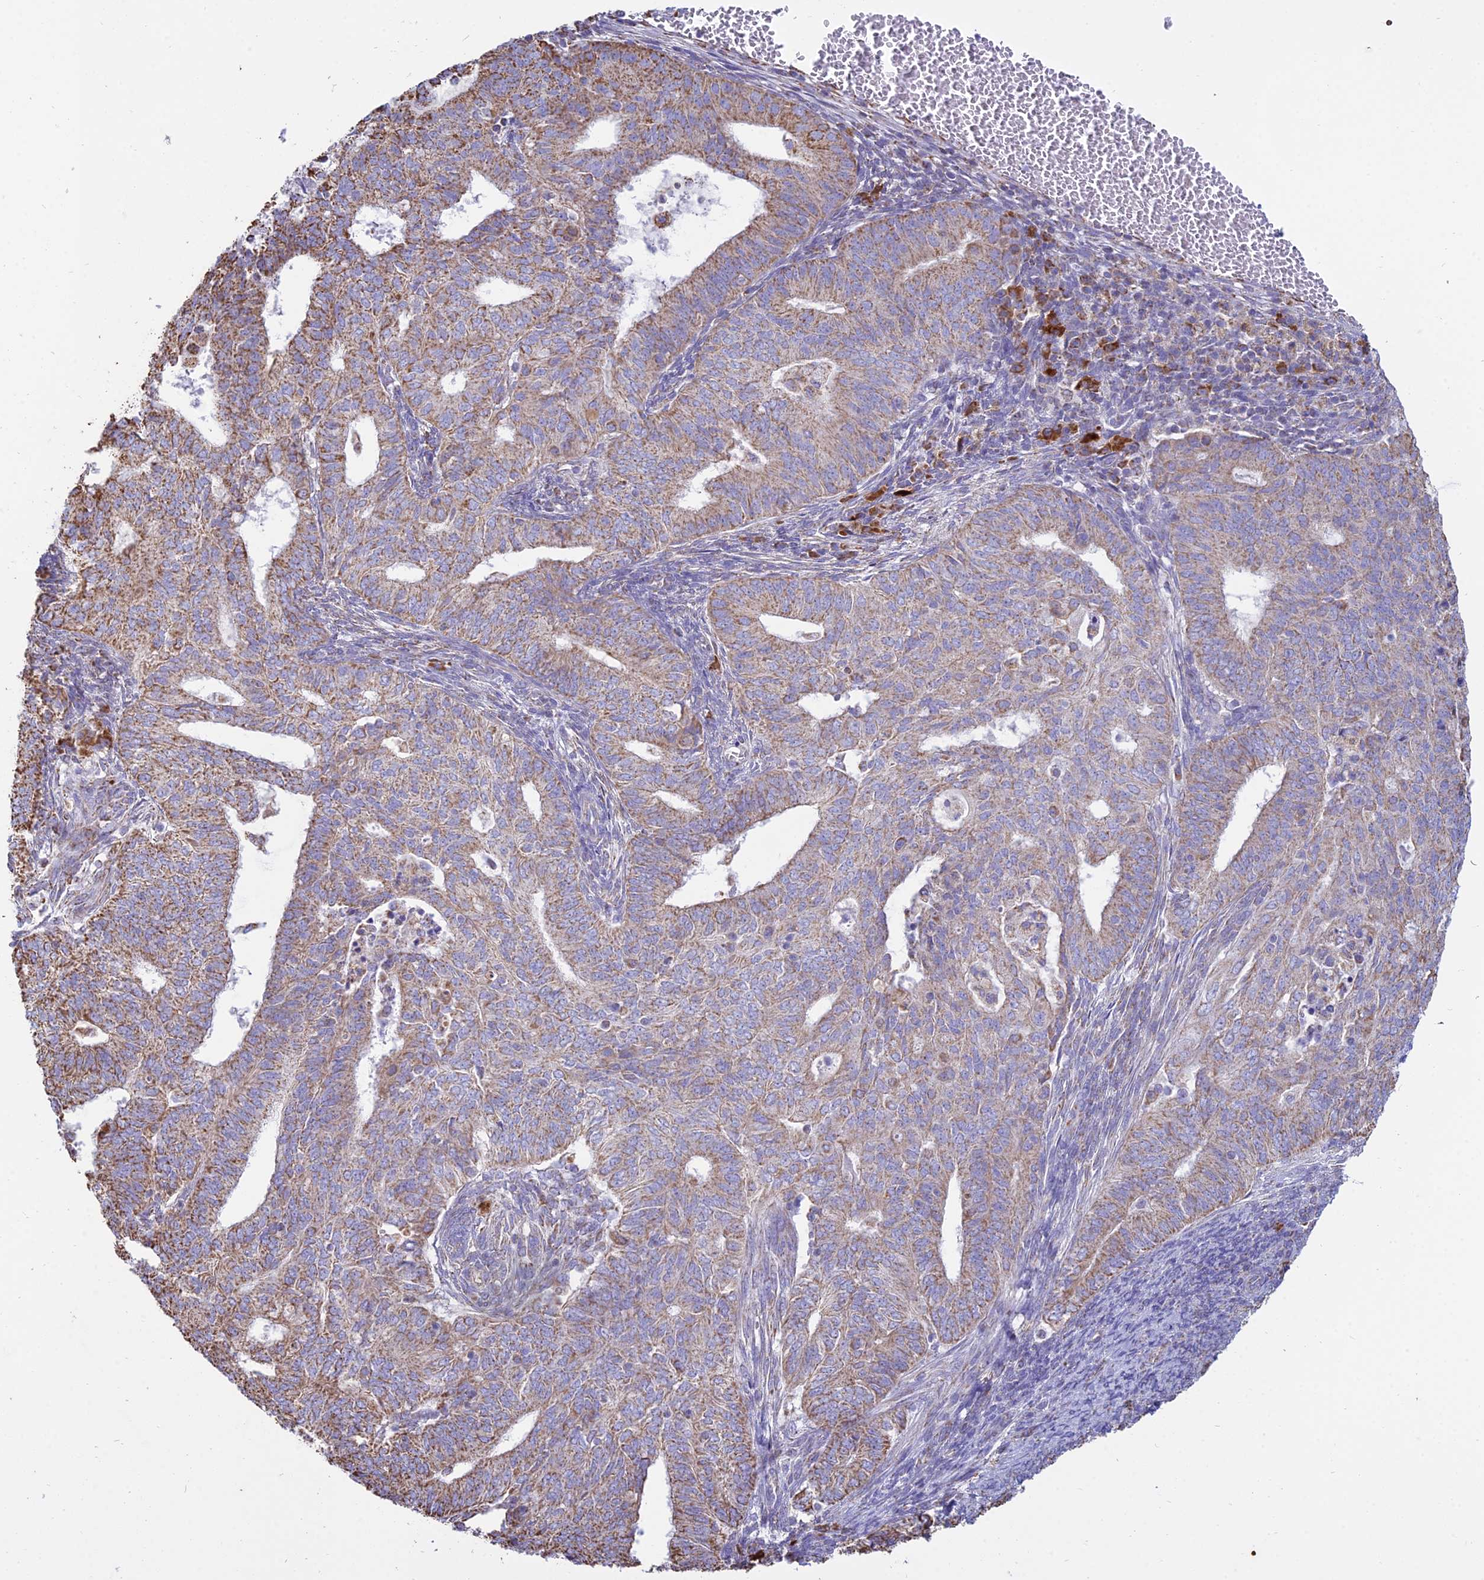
{"staining": {"intensity": "moderate", "quantity": ">75%", "location": "cytoplasmic/membranous"}, "tissue": "endometrial cancer", "cell_type": "Tumor cells", "image_type": "cancer", "snomed": [{"axis": "morphology", "description": "Adenocarcinoma, NOS"}, {"axis": "topography", "description": "Endometrium"}], "caption": "A micrograph of human adenocarcinoma (endometrial) stained for a protein exhibits moderate cytoplasmic/membranous brown staining in tumor cells.", "gene": "OR2W3", "patient": {"sex": "female", "age": 62}}